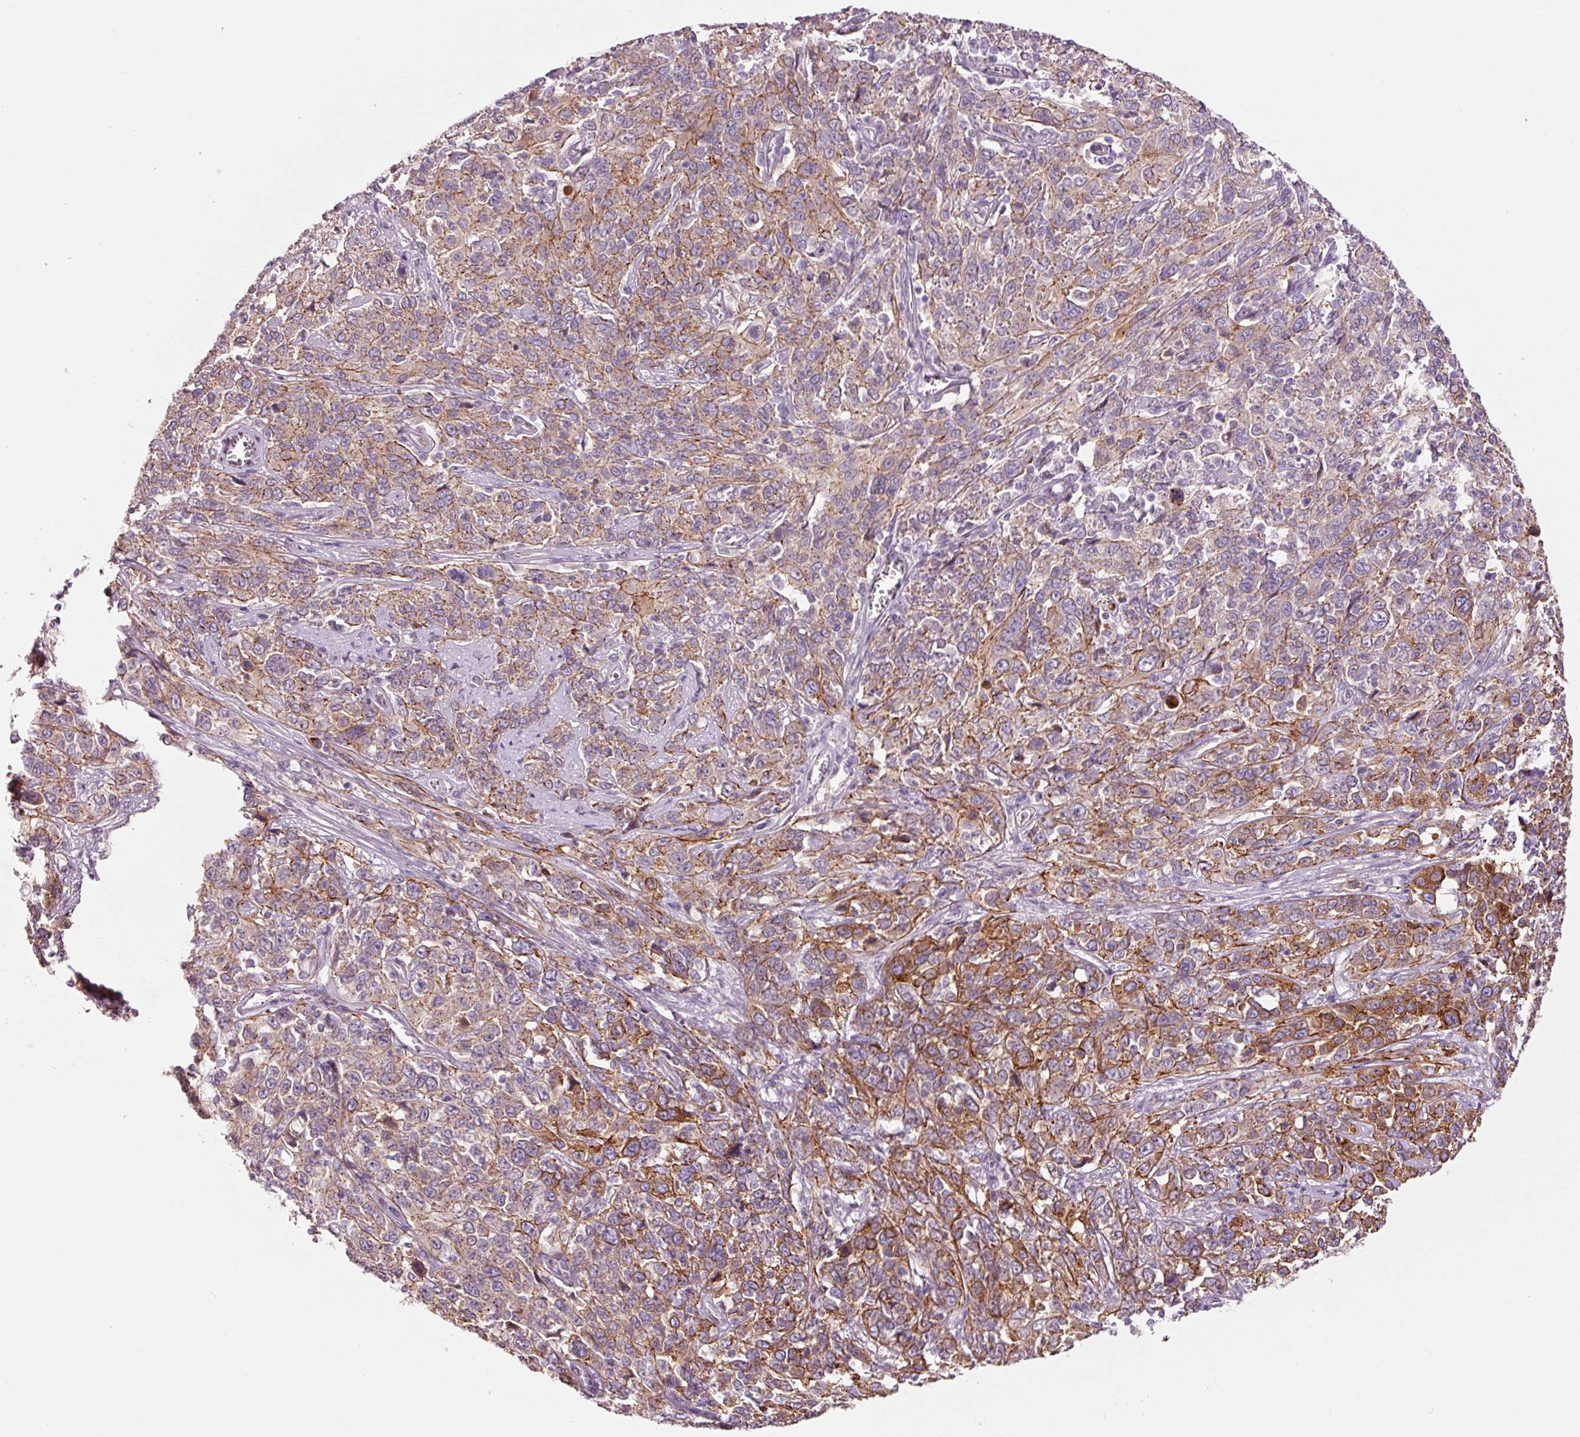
{"staining": {"intensity": "moderate", "quantity": "<25%", "location": "cytoplasmic/membranous"}, "tissue": "cervical cancer", "cell_type": "Tumor cells", "image_type": "cancer", "snomed": [{"axis": "morphology", "description": "Squamous cell carcinoma, NOS"}, {"axis": "topography", "description": "Cervix"}], "caption": "The photomicrograph reveals immunohistochemical staining of cervical cancer (squamous cell carcinoma). There is moderate cytoplasmic/membranous expression is appreciated in approximately <25% of tumor cells.", "gene": "DAPP1", "patient": {"sex": "female", "age": 46}}